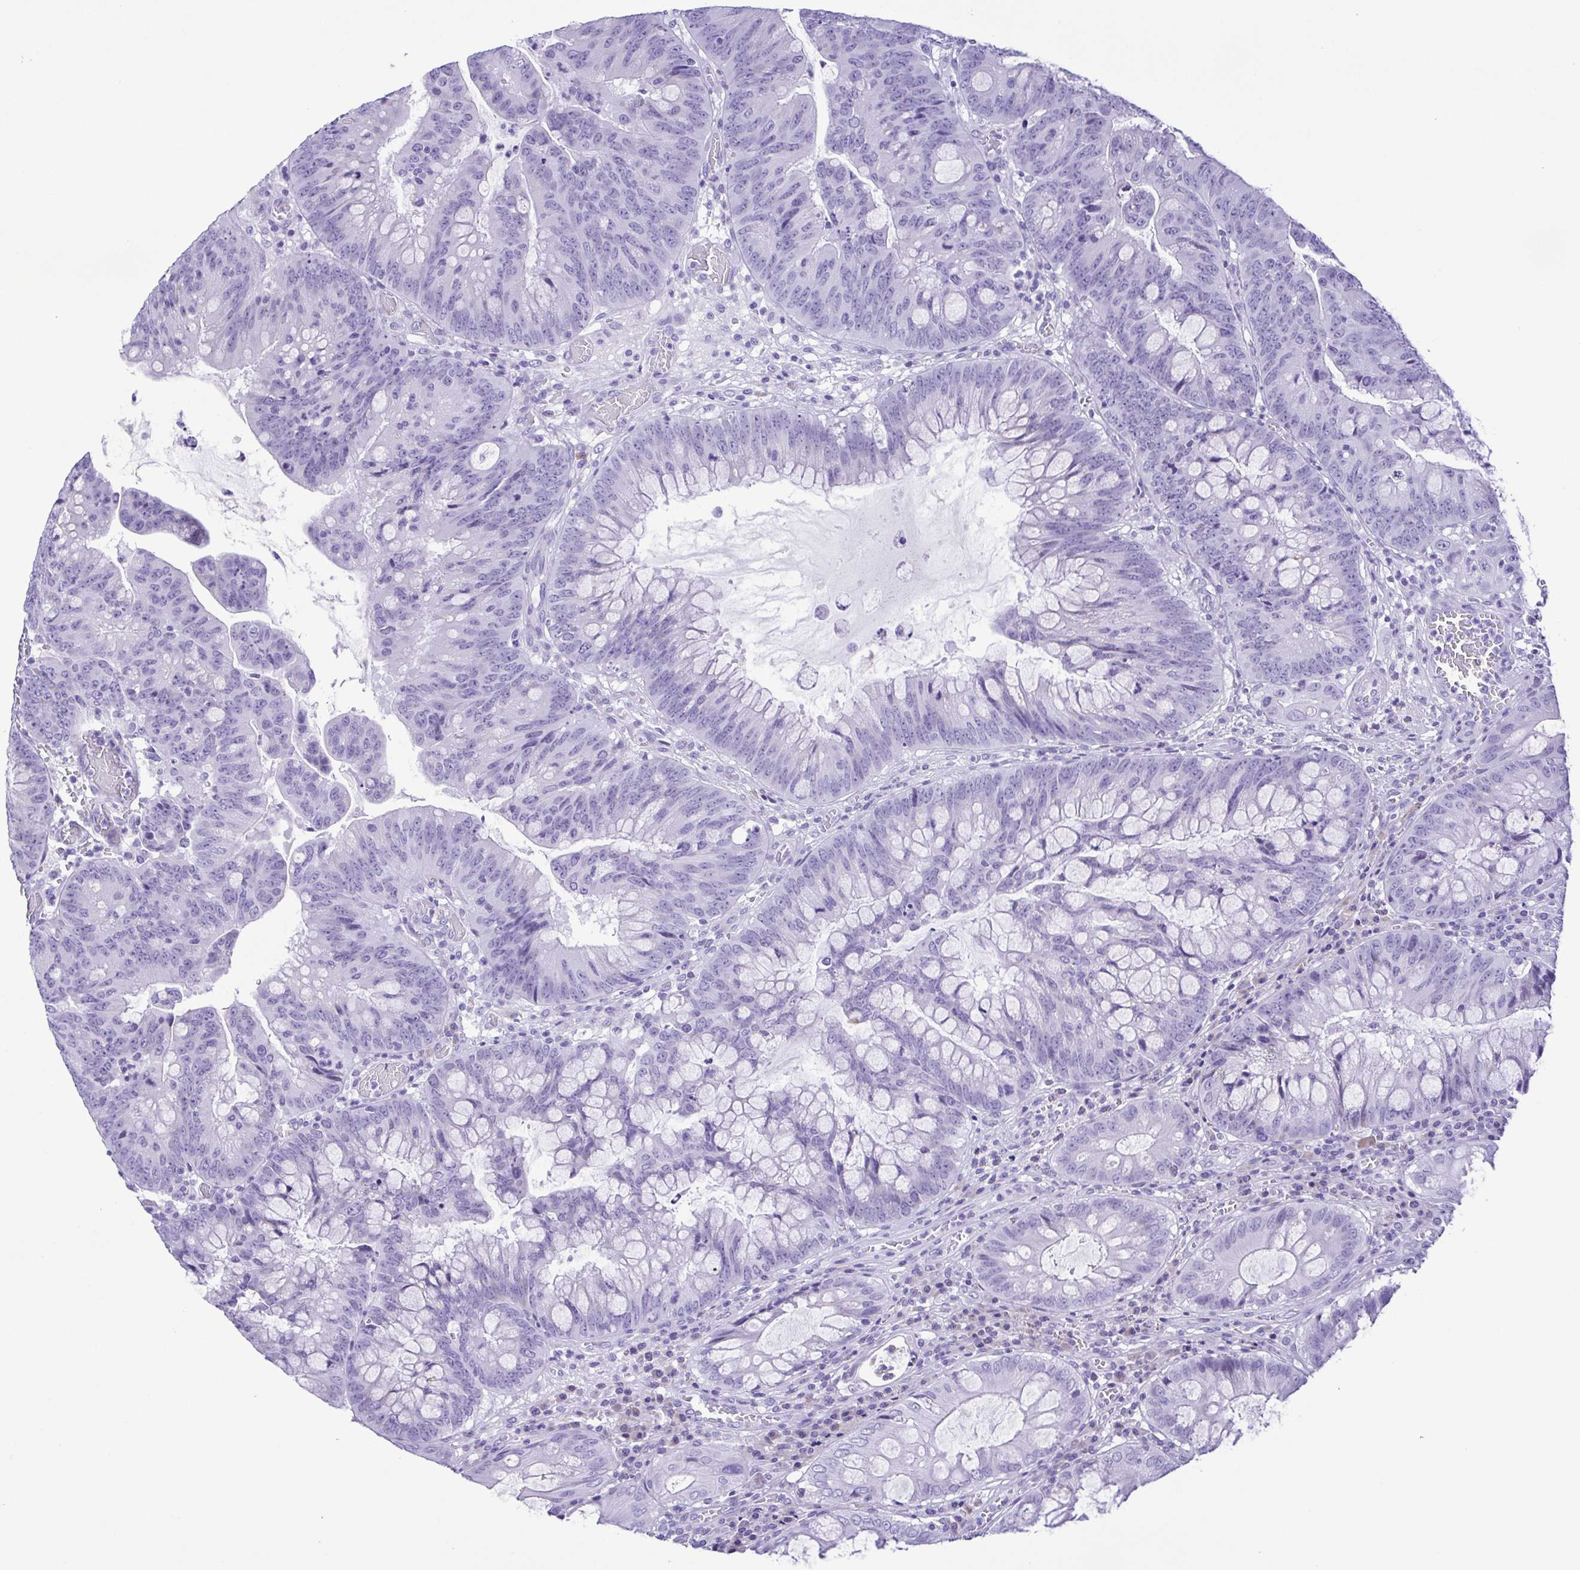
{"staining": {"intensity": "negative", "quantity": "none", "location": "none"}, "tissue": "colorectal cancer", "cell_type": "Tumor cells", "image_type": "cancer", "snomed": [{"axis": "morphology", "description": "Adenocarcinoma, NOS"}, {"axis": "topography", "description": "Colon"}], "caption": "This is an immunohistochemistry (IHC) micrograph of human colorectal cancer (adenocarcinoma). There is no expression in tumor cells.", "gene": "PAK3", "patient": {"sex": "male", "age": 62}}